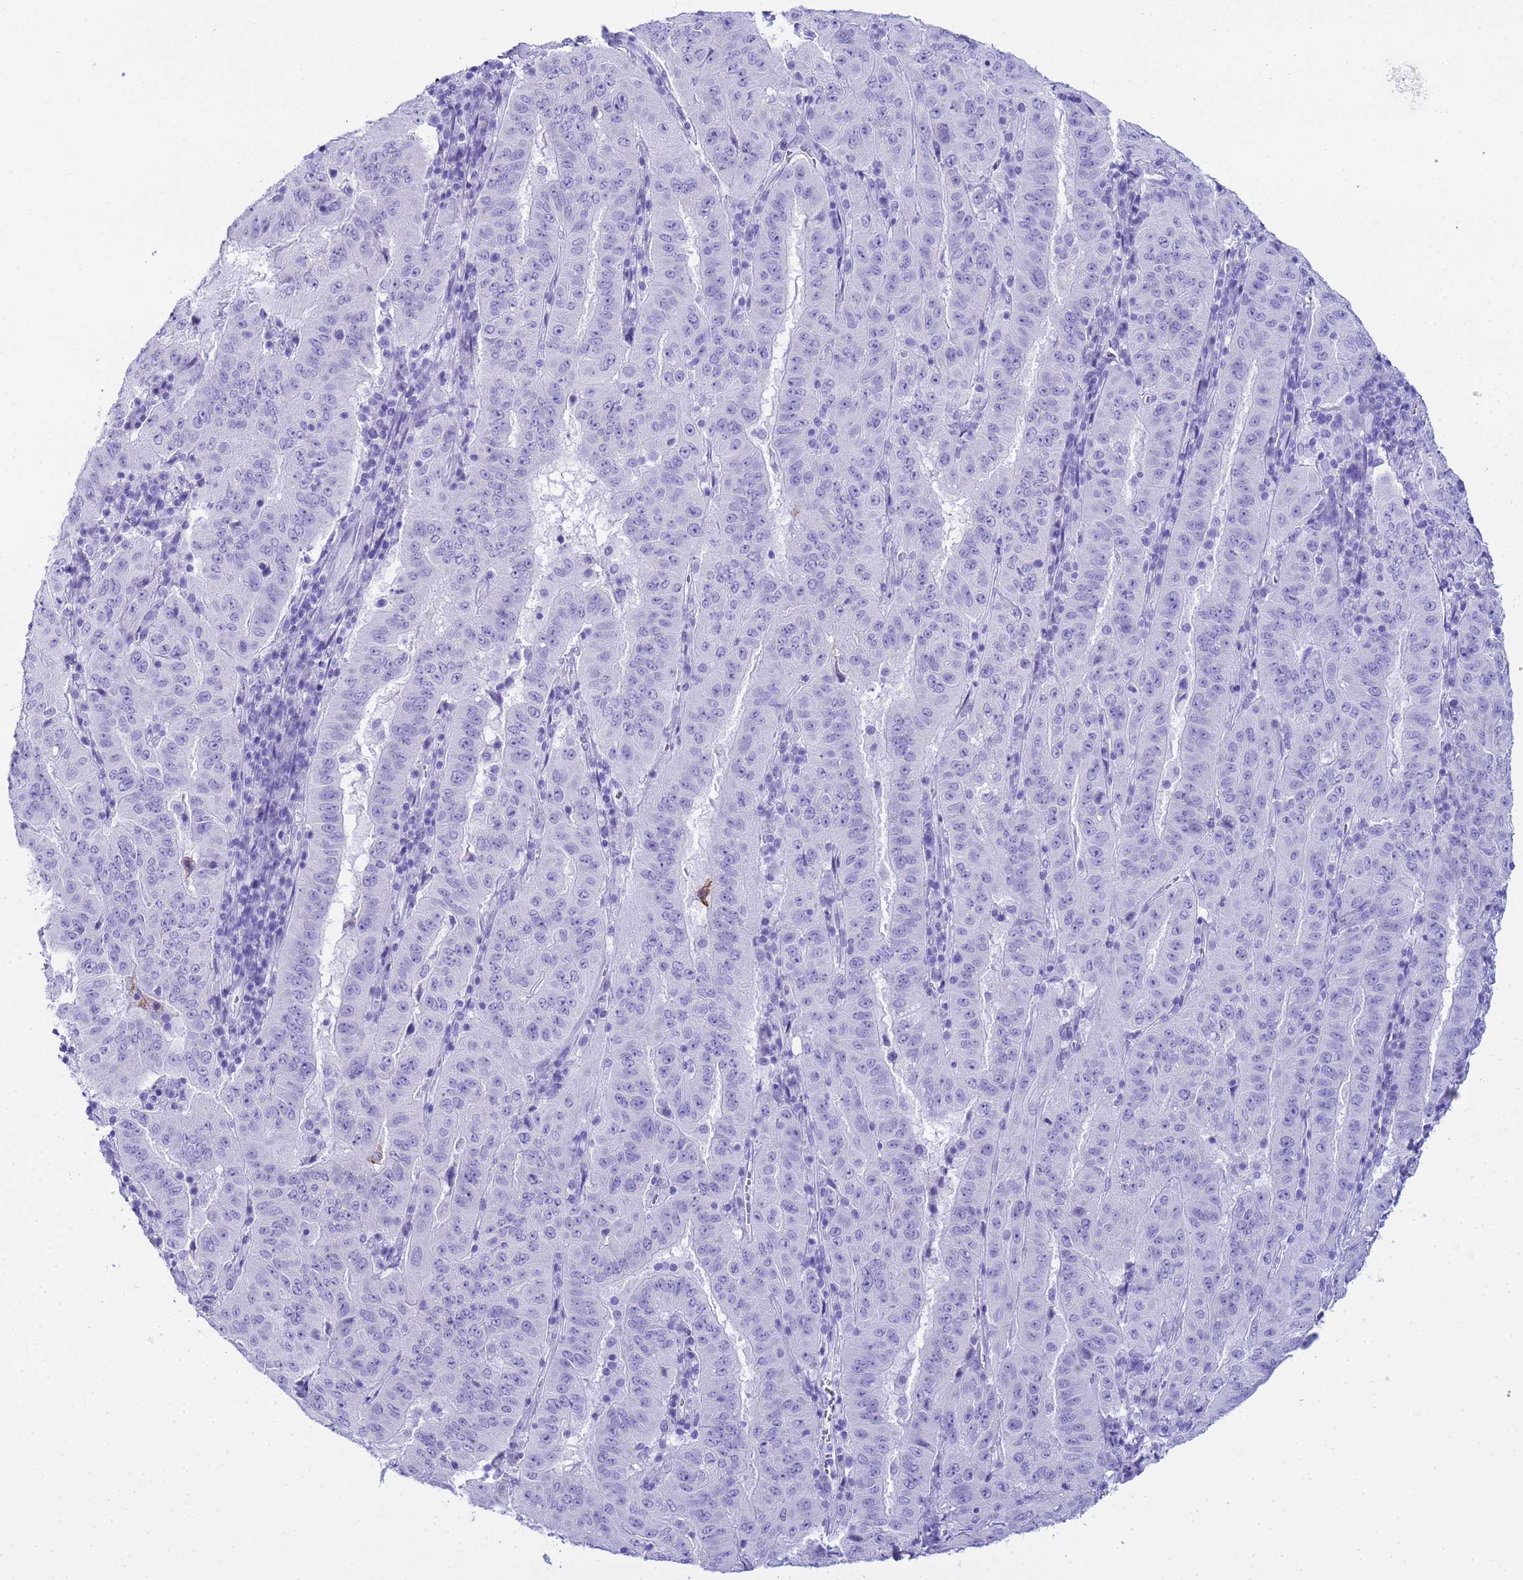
{"staining": {"intensity": "negative", "quantity": "none", "location": "none"}, "tissue": "pancreatic cancer", "cell_type": "Tumor cells", "image_type": "cancer", "snomed": [{"axis": "morphology", "description": "Adenocarcinoma, NOS"}, {"axis": "topography", "description": "Pancreas"}], "caption": "A micrograph of pancreatic cancer (adenocarcinoma) stained for a protein exhibits no brown staining in tumor cells. Nuclei are stained in blue.", "gene": "AQP12A", "patient": {"sex": "male", "age": 63}}